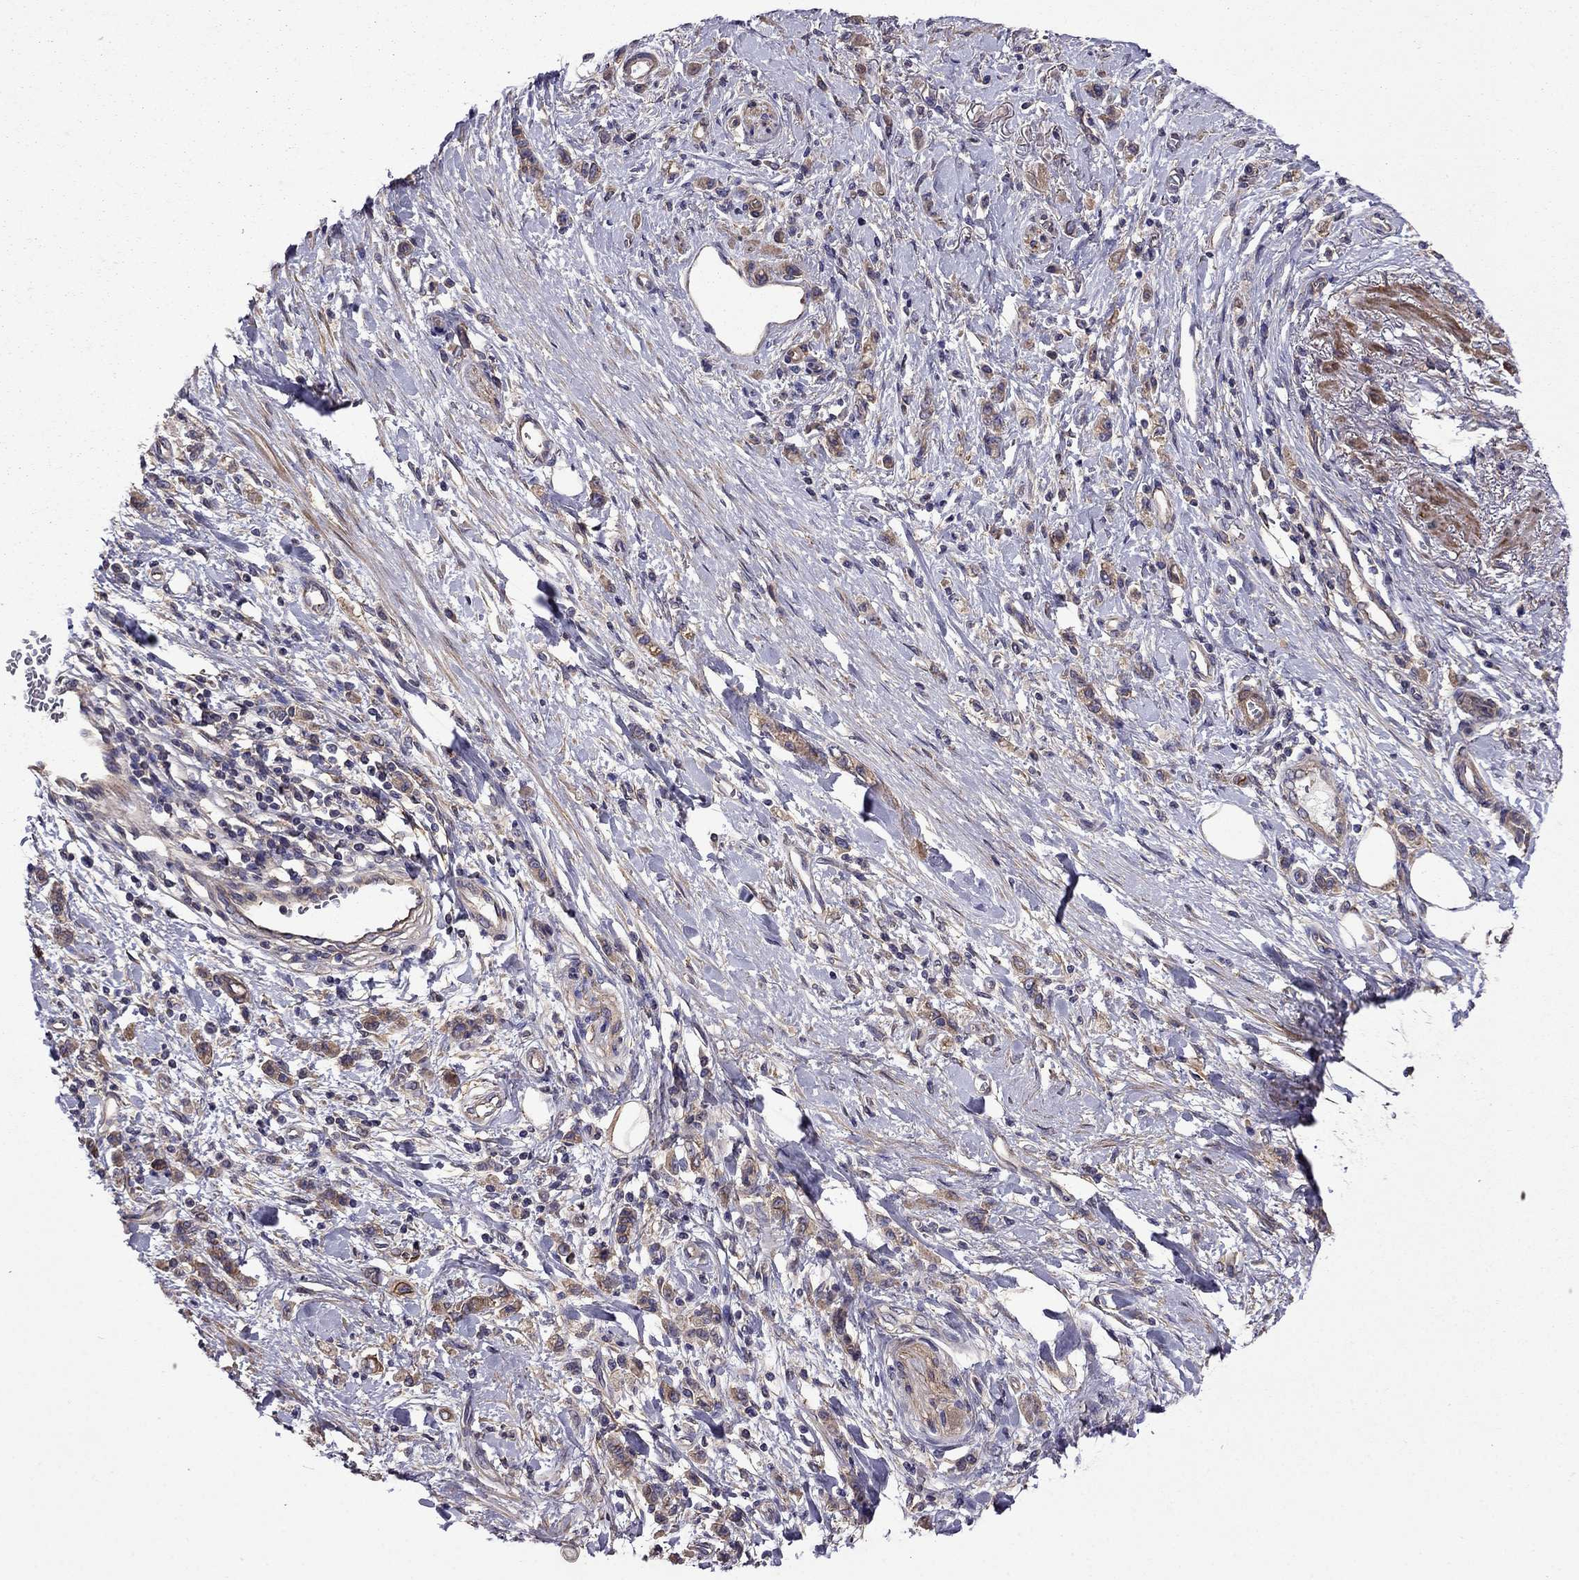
{"staining": {"intensity": "moderate", "quantity": "25%-75%", "location": "cytoplasmic/membranous"}, "tissue": "stomach cancer", "cell_type": "Tumor cells", "image_type": "cancer", "snomed": [{"axis": "morphology", "description": "Adenocarcinoma, NOS"}, {"axis": "topography", "description": "Stomach"}], "caption": "Human stomach cancer stained for a protein (brown) reveals moderate cytoplasmic/membranous positive staining in approximately 25%-75% of tumor cells.", "gene": "ITGB1", "patient": {"sex": "male", "age": 77}}